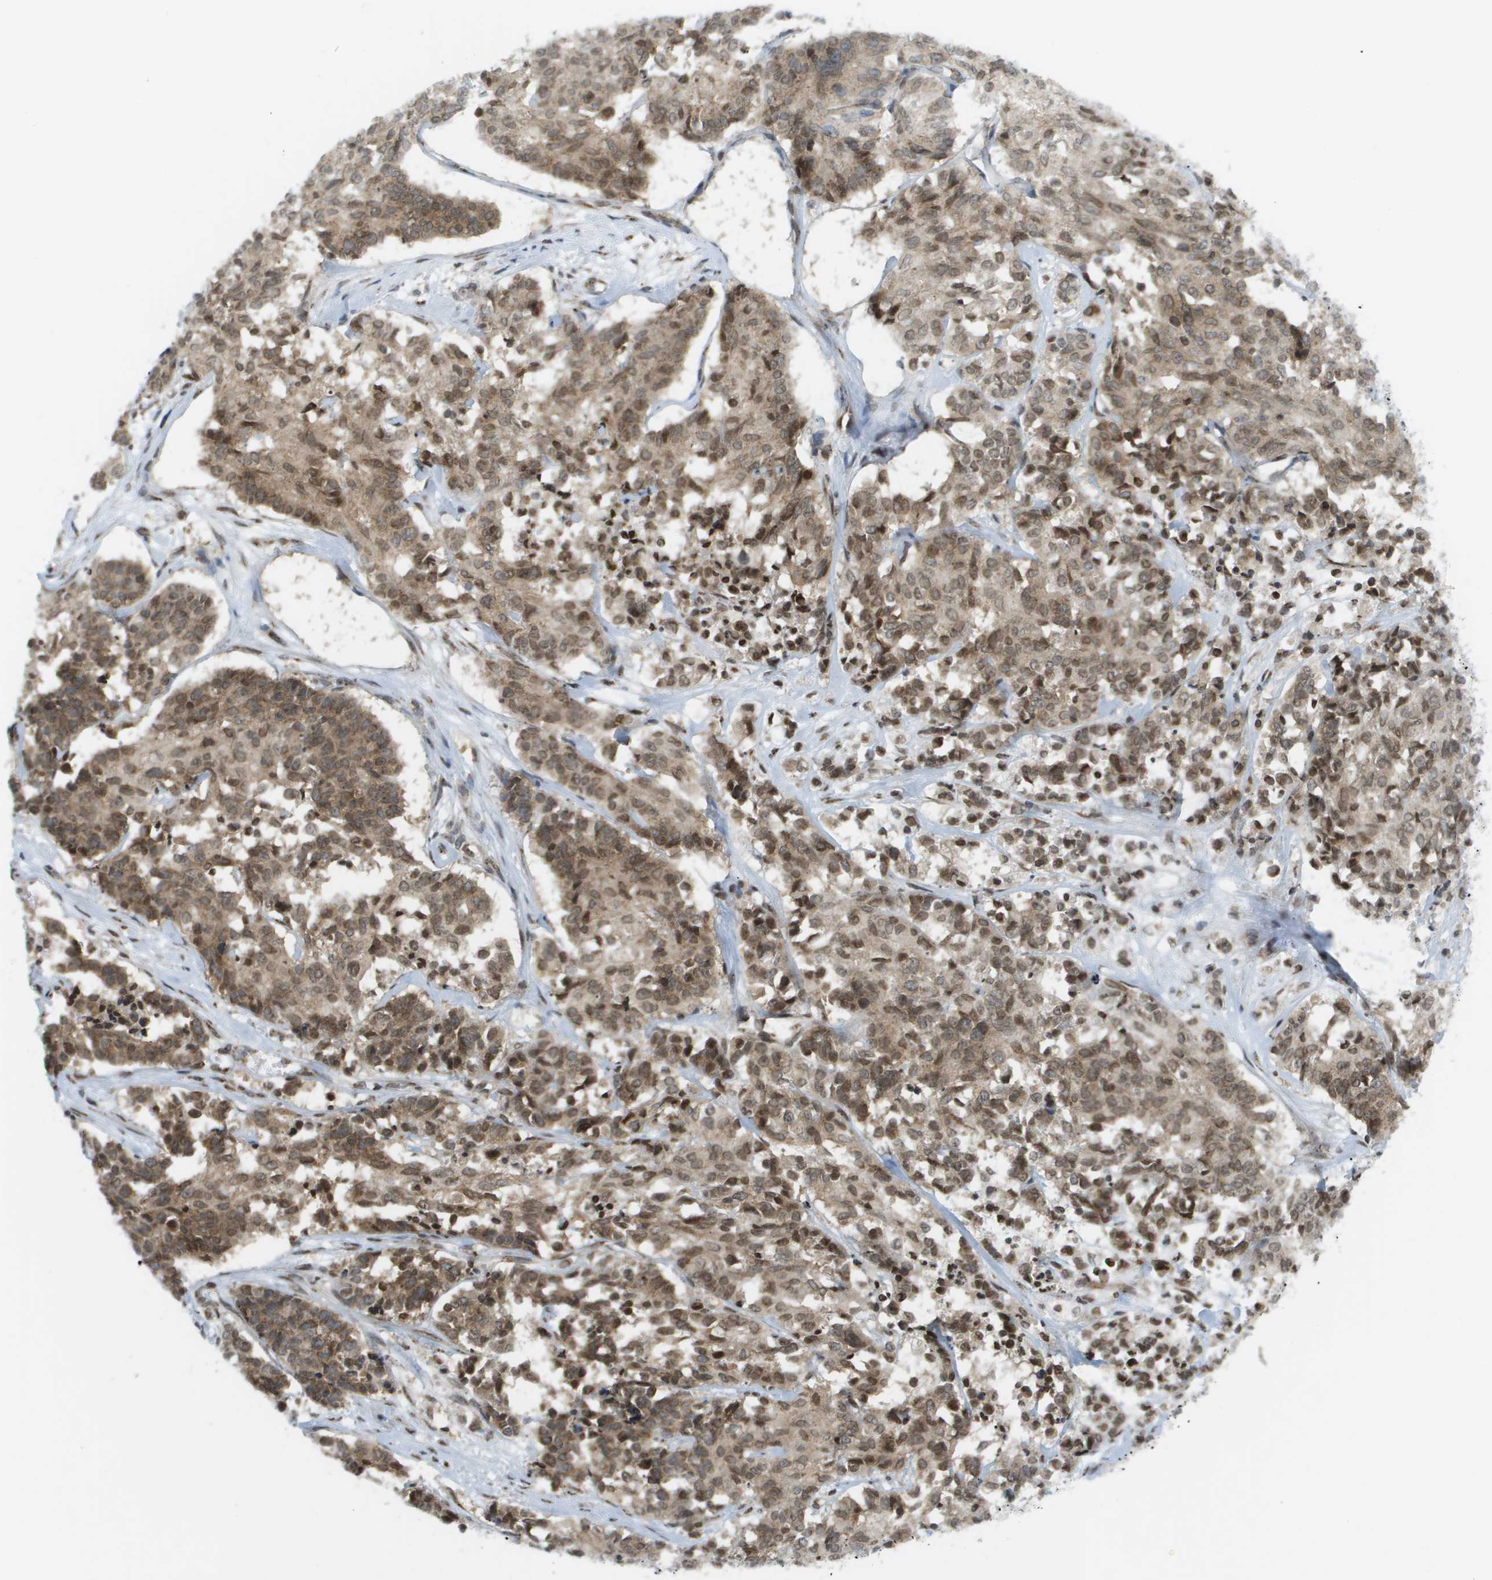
{"staining": {"intensity": "moderate", "quantity": ">75%", "location": "cytoplasmic/membranous,nuclear"}, "tissue": "cervical cancer", "cell_type": "Tumor cells", "image_type": "cancer", "snomed": [{"axis": "morphology", "description": "Squamous cell carcinoma, NOS"}, {"axis": "topography", "description": "Cervix"}], "caption": "Cervical squamous cell carcinoma stained for a protein shows moderate cytoplasmic/membranous and nuclear positivity in tumor cells.", "gene": "EVC", "patient": {"sex": "female", "age": 35}}